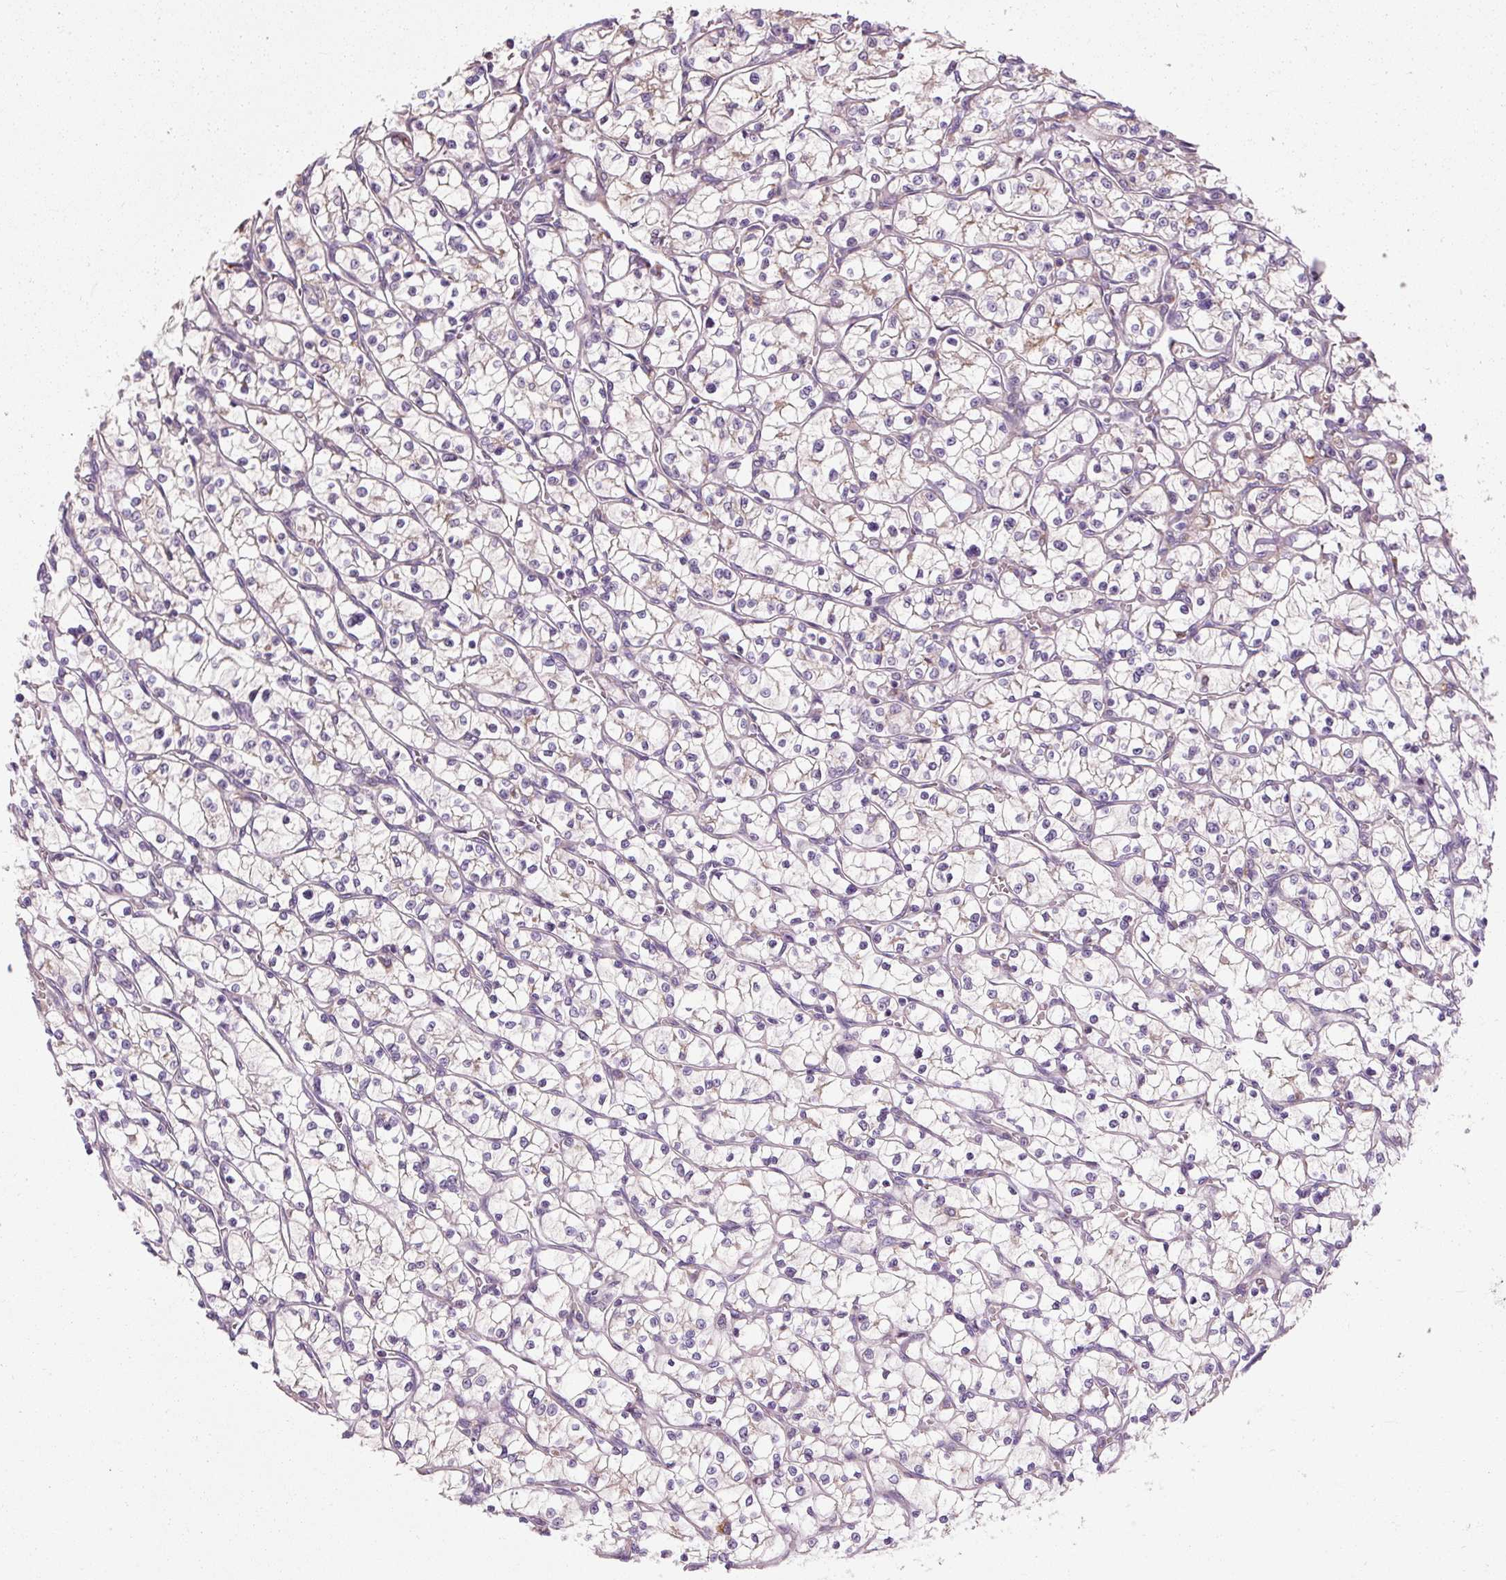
{"staining": {"intensity": "negative", "quantity": "none", "location": "none"}, "tissue": "renal cancer", "cell_type": "Tumor cells", "image_type": "cancer", "snomed": [{"axis": "morphology", "description": "Adenocarcinoma, NOS"}, {"axis": "topography", "description": "Kidney"}], "caption": "Protein analysis of adenocarcinoma (renal) demonstrates no significant positivity in tumor cells. (Immunohistochemistry (ihc), brightfield microscopy, high magnification).", "gene": "TBC1D4", "patient": {"sex": "female", "age": 64}}